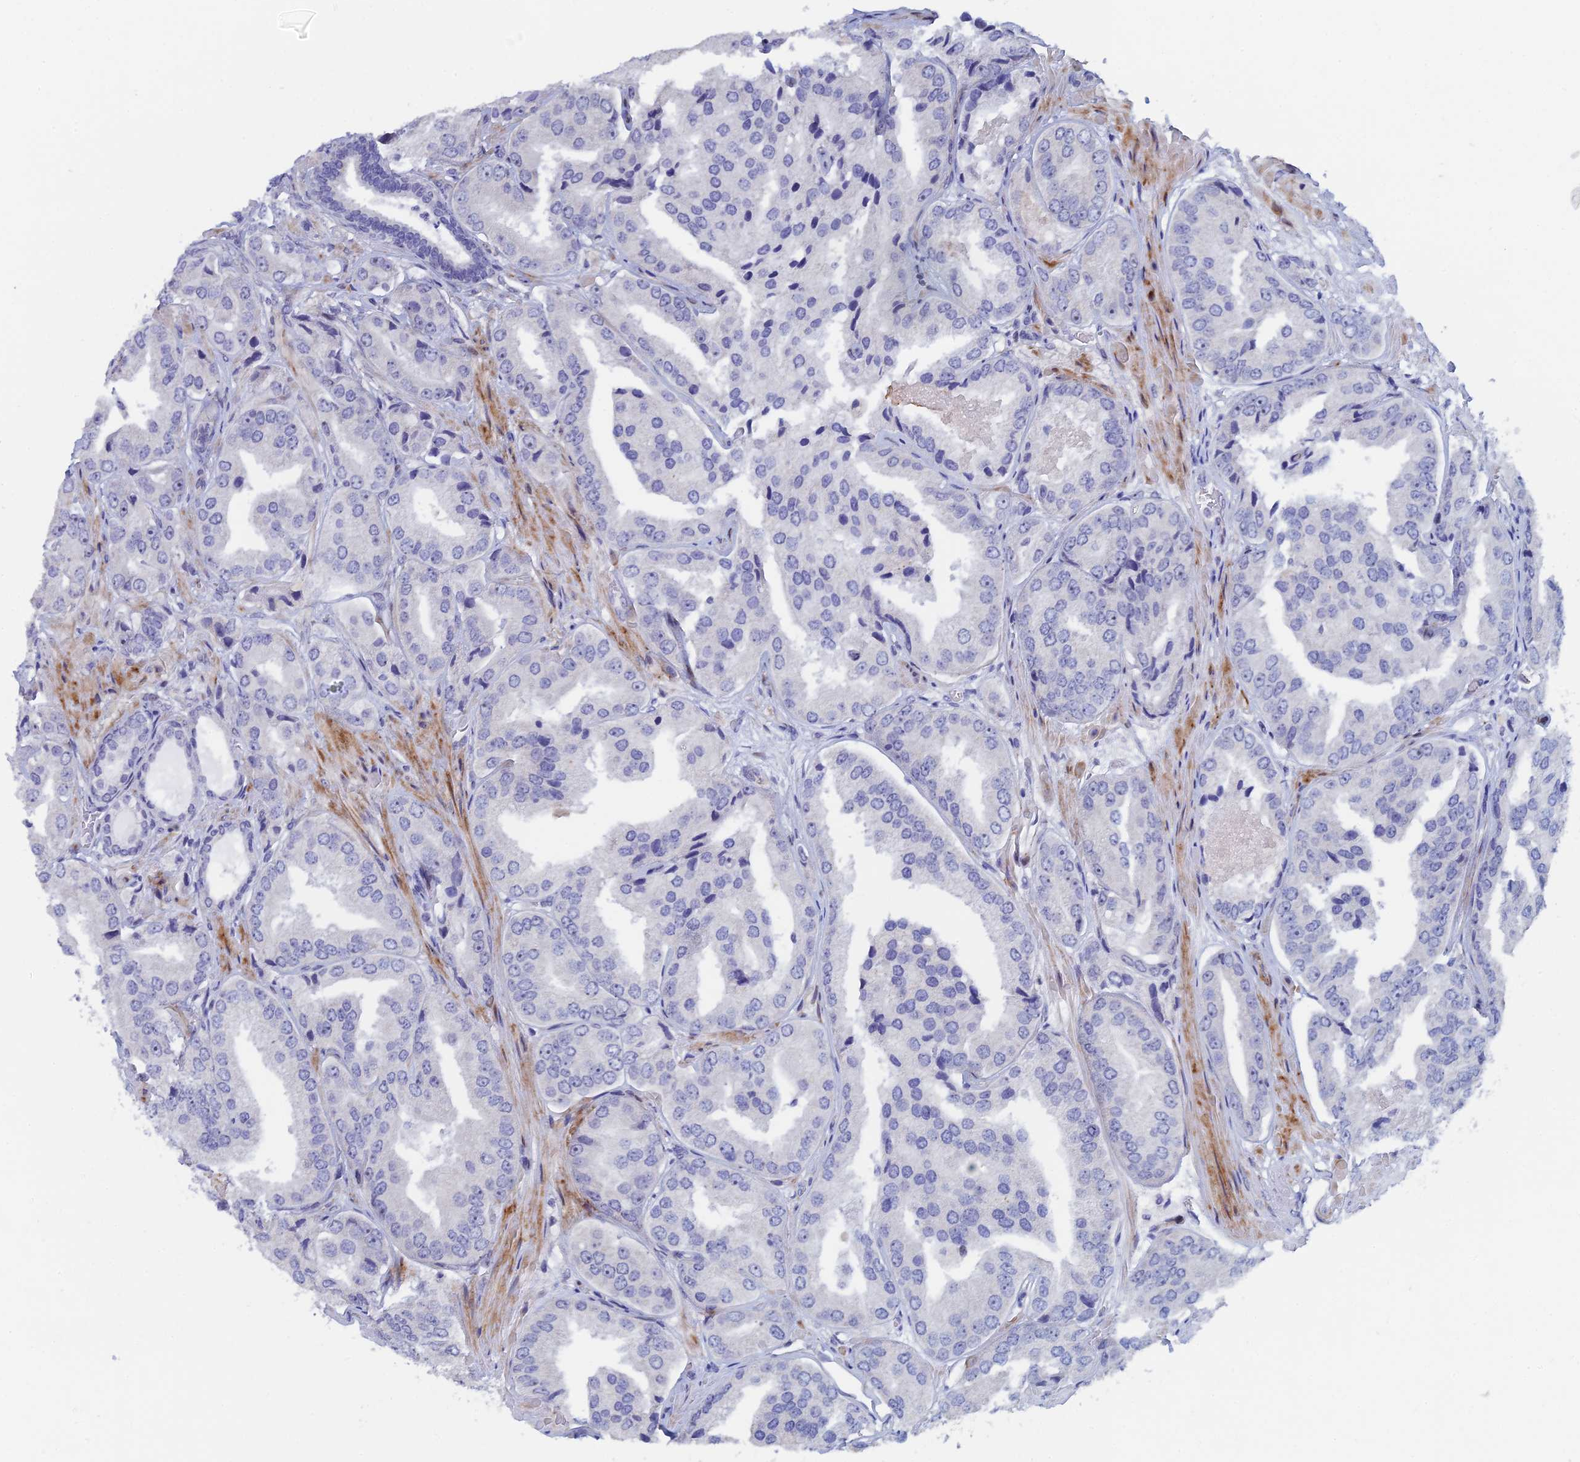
{"staining": {"intensity": "negative", "quantity": "none", "location": "none"}, "tissue": "prostate cancer", "cell_type": "Tumor cells", "image_type": "cancer", "snomed": [{"axis": "morphology", "description": "Adenocarcinoma, High grade"}, {"axis": "topography", "description": "Prostate"}], "caption": "The immunohistochemistry (IHC) image has no significant expression in tumor cells of prostate adenocarcinoma (high-grade) tissue. Brightfield microscopy of IHC stained with DAB (3,3'-diaminobenzidine) (brown) and hematoxylin (blue), captured at high magnification.", "gene": "DRGX", "patient": {"sex": "male", "age": 63}}